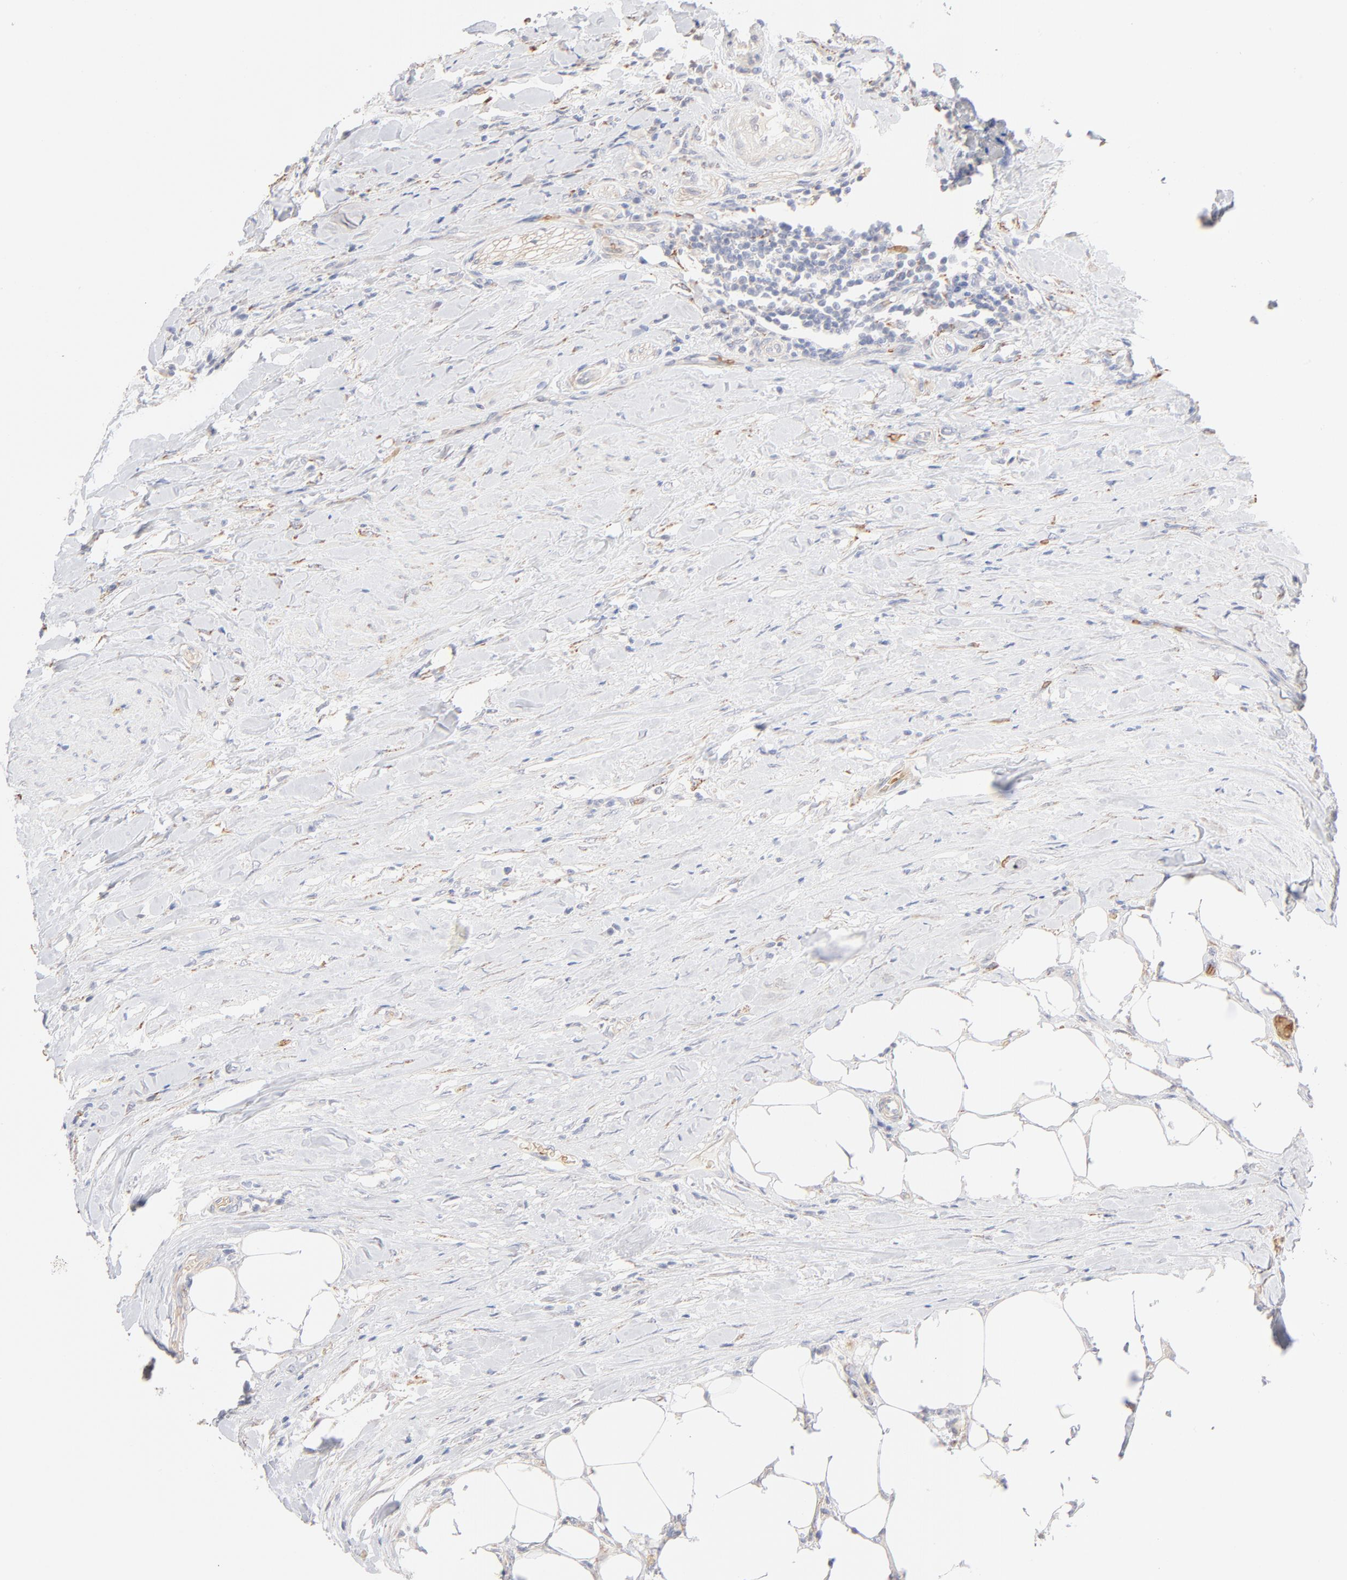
{"staining": {"intensity": "negative", "quantity": "none", "location": "none"}, "tissue": "urothelial cancer", "cell_type": "Tumor cells", "image_type": "cancer", "snomed": [{"axis": "morphology", "description": "Urothelial carcinoma, High grade"}, {"axis": "topography", "description": "Urinary bladder"}], "caption": "DAB immunohistochemical staining of human urothelial carcinoma (high-grade) reveals no significant positivity in tumor cells. The staining is performed using DAB brown chromogen with nuclei counter-stained in using hematoxylin.", "gene": "SPTB", "patient": {"sex": "male", "age": 61}}